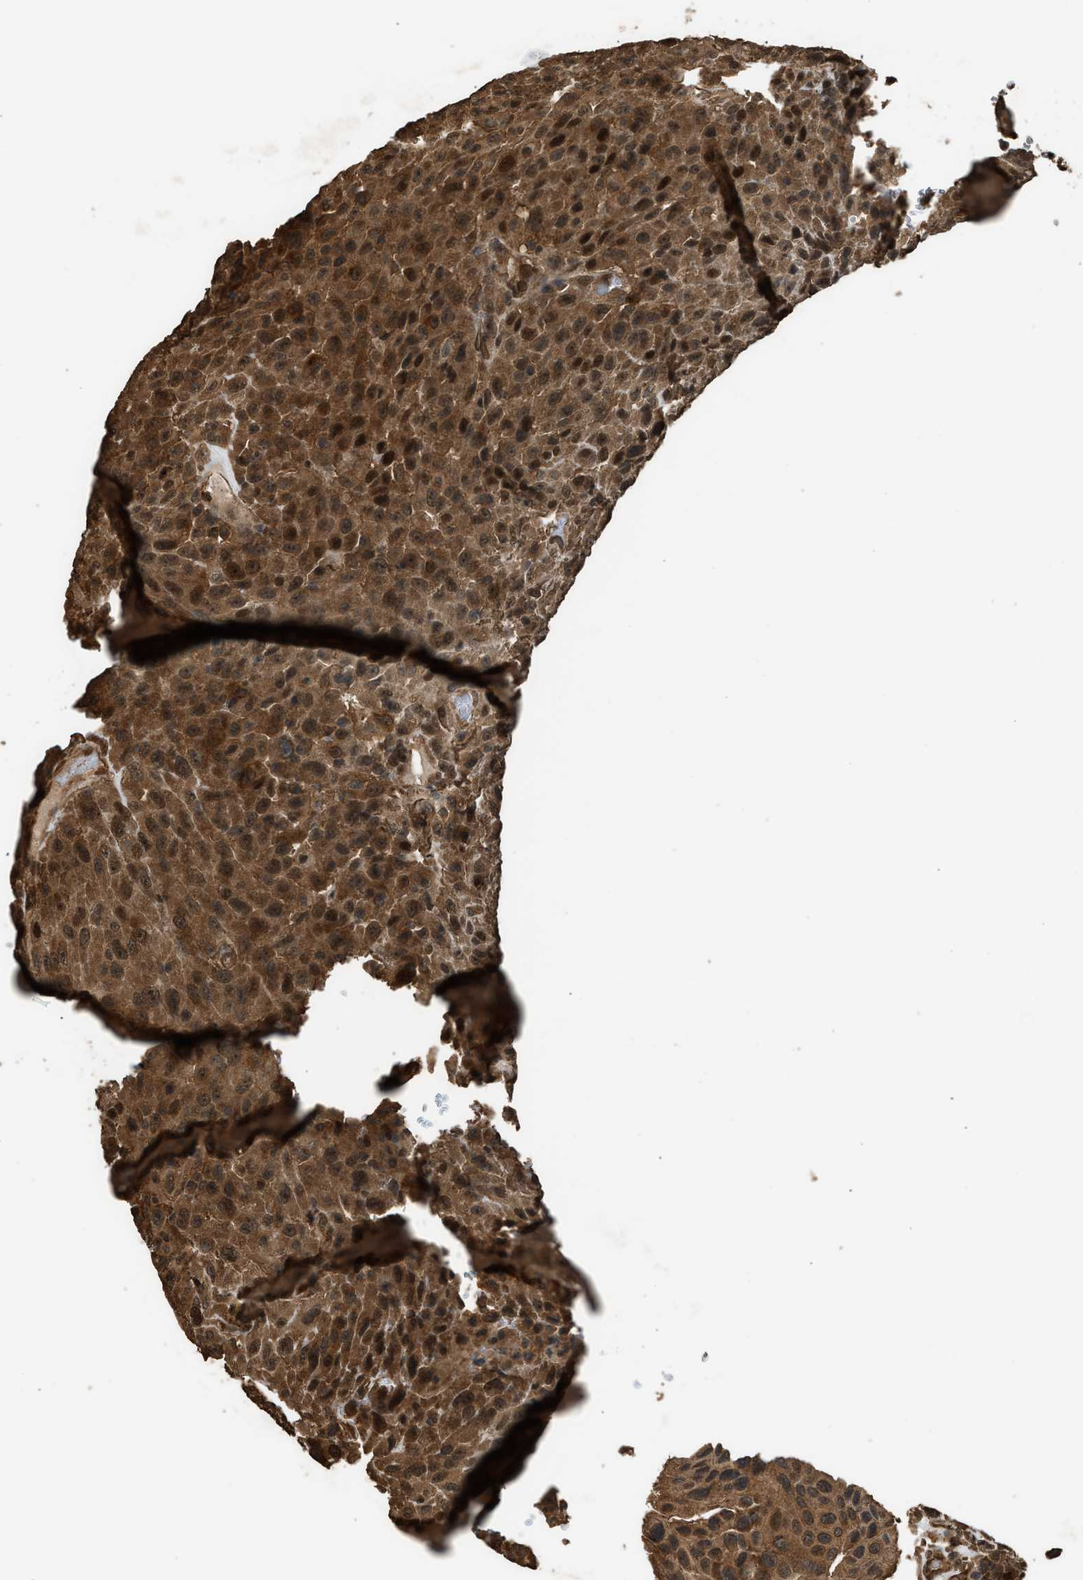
{"staining": {"intensity": "strong", "quantity": ">75%", "location": "cytoplasmic/membranous,nuclear"}, "tissue": "urothelial cancer", "cell_type": "Tumor cells", "image_type": "cancer", "snomed": [{"axis": "morphology", "description": "Urothelial carcinoma, High grade"}, {"axis": "topography", "description": "Urinary bladder"}], "caption": "This is a histology image of immunohistochemistry (IHC) staining of urothelial cancer, which shows strong positivity in the cytoplasmic/membranous and nuclear of tumor cells.", "gene": "MYBL2", "patient": {"sex": "male", "age": 66}}